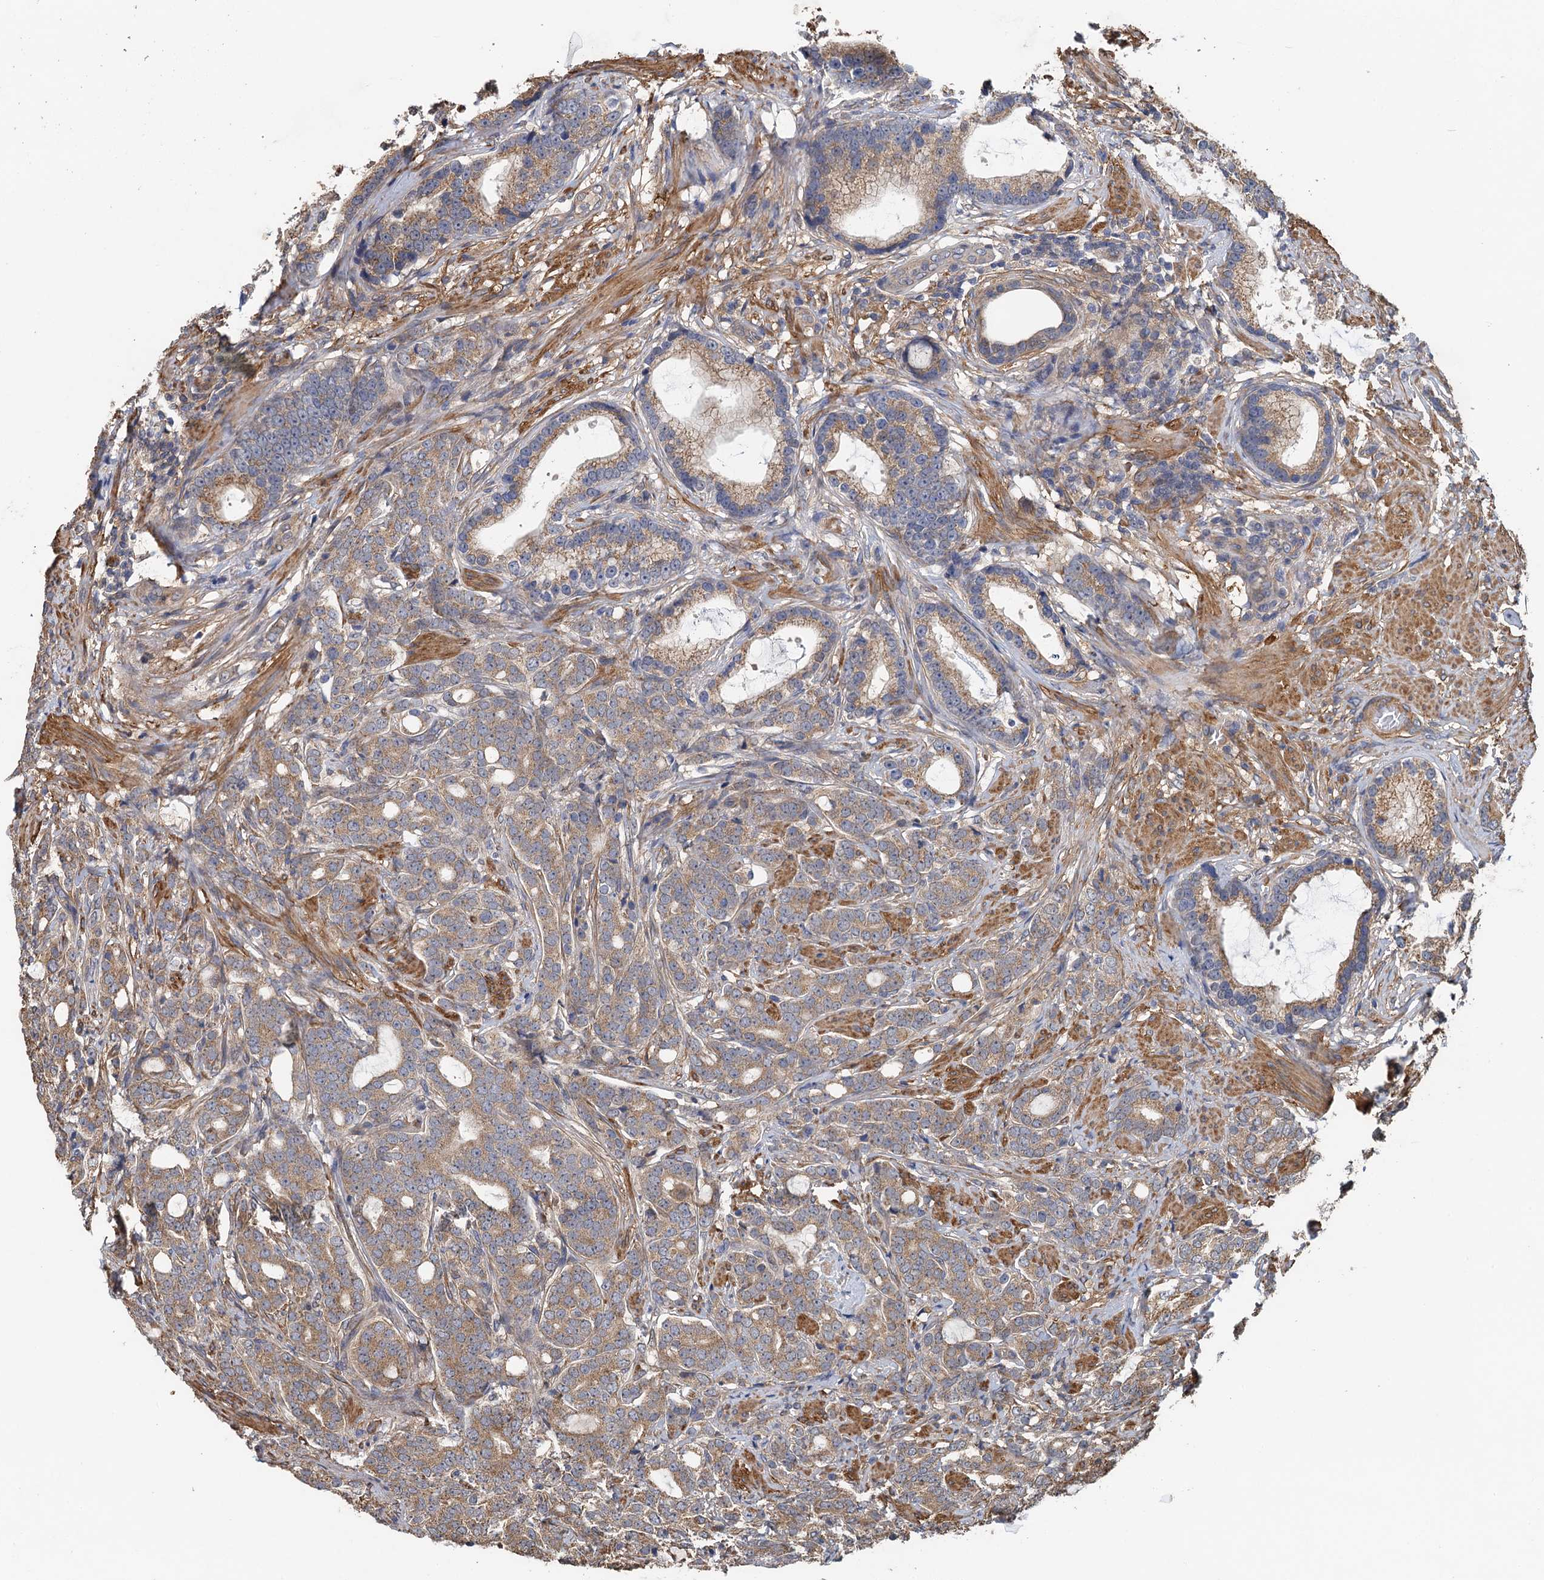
{"staining": {"intensity": "moderate", "quantity": ">75%", "location": "cytoplasmic/membranous"}, "tissue": "prostate cancer", "cell_type": "Tumor cells", "image_type": "cancer", "snomed": [{"axis": "morphology", "description": "Adenocarcinoma, Low grade"}, {"axis": "topography", "description": "Prostate"}], "caption": "A histopathology image showing moderate cytoplasmic/membranous expression in approximately >75% of tumor cells in prostate low-grade adenocarcinoma, as visualized by brown immunohistochemical staining.", "gene": "MEAK7", "patient": {"sex": "male", "age": 71}}